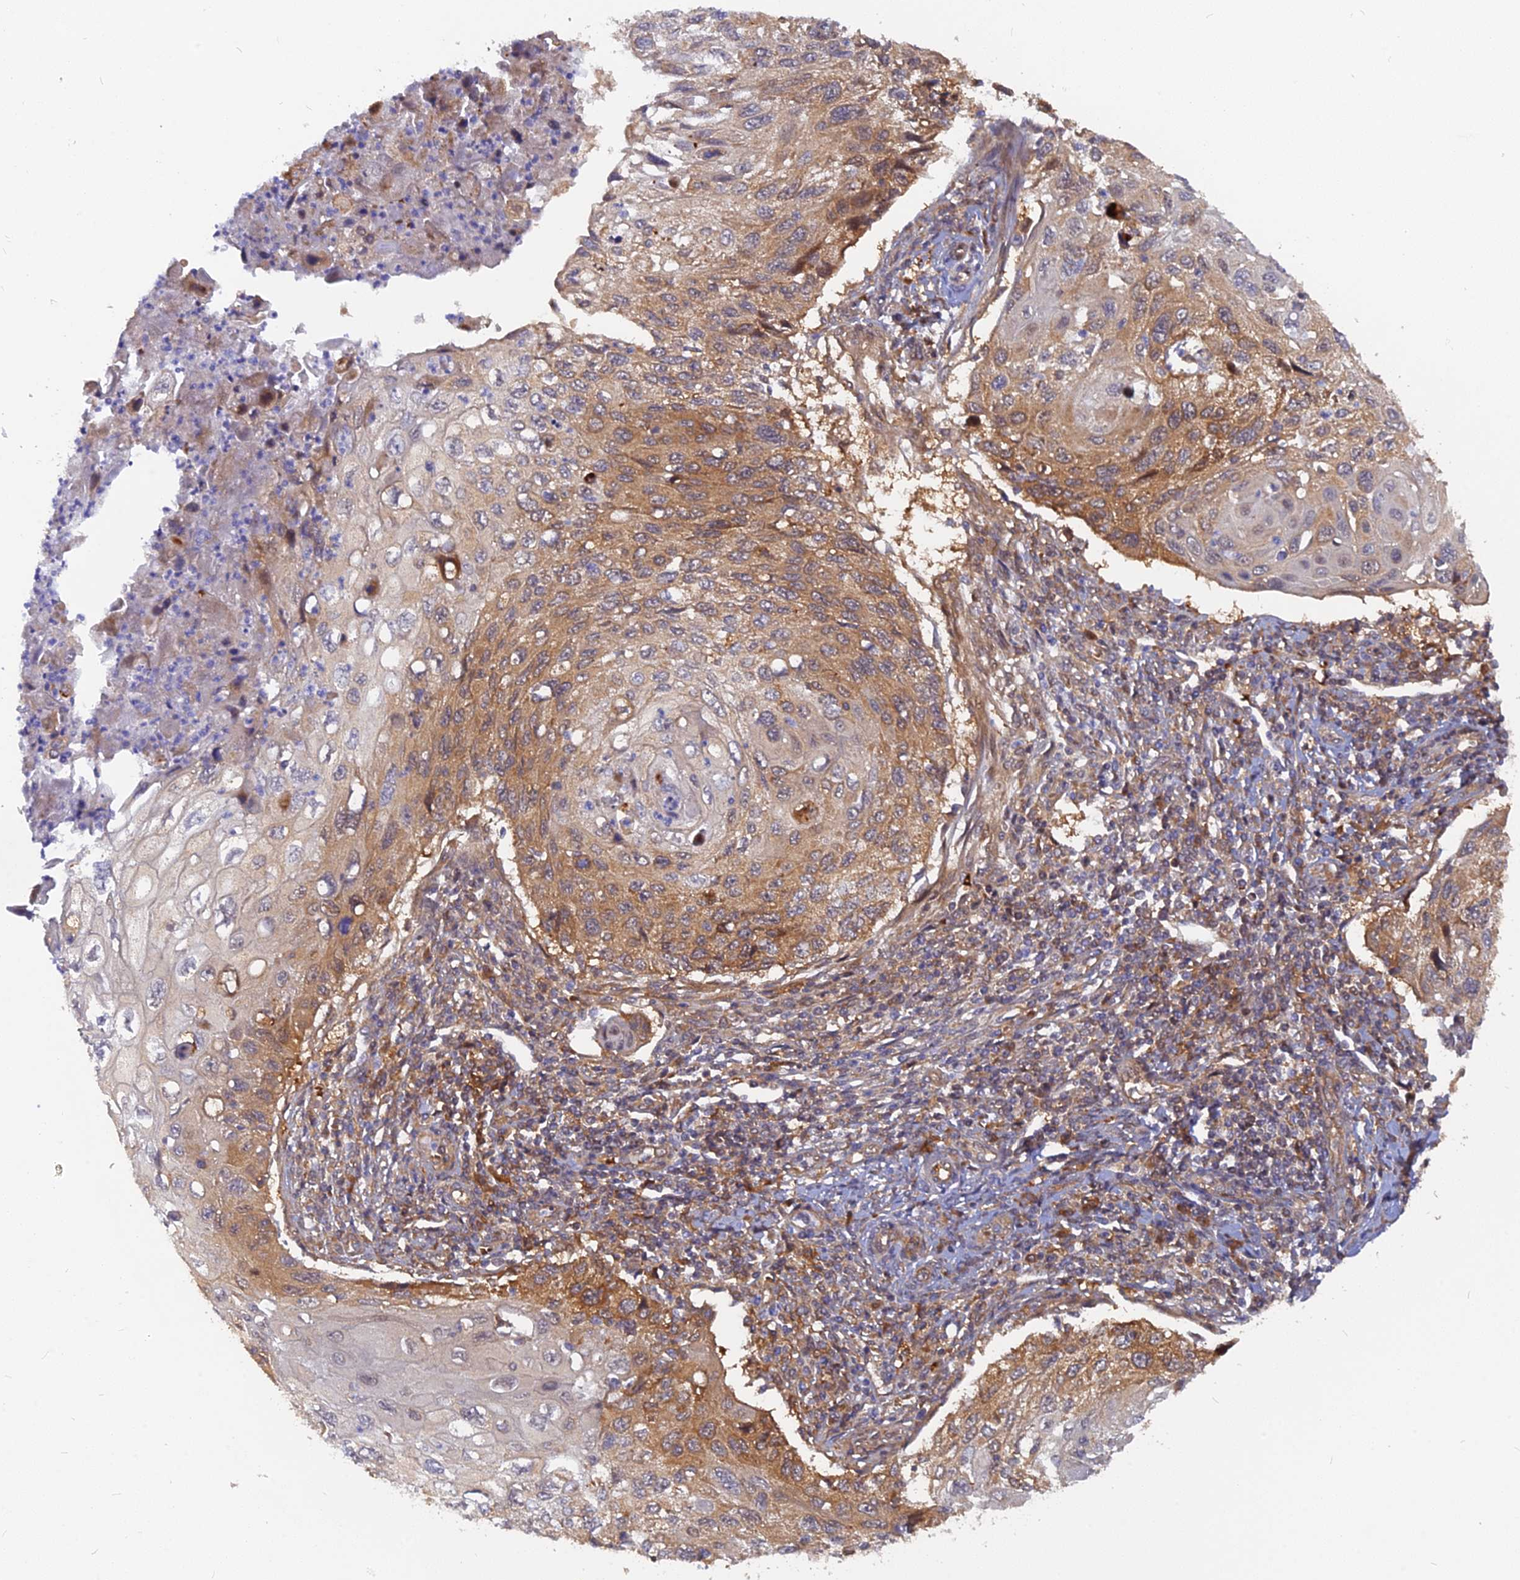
{"staining": {"intensity": "moderate", "quantity": "25%-75%", "location": "cytoplasmic/membranous"}, "tissue": "cervical cancer", "cell_type": "Tumor cells", "image_type": "cancer", "snomed": [{"axis": "morphology", "description": "Squamous cell carcinoma, NOS"}, {"axis": "topography", "description": "Cervix"}], "caption": "Cervical squamous cell carcinoma tissue shows moderate cytoplasmic/membranous staining in approximately 25%-75% of tumor cells (DAB (3,3'-diaminobenzidine) IHC, brown staining for protein, blue staining for nuclei).", "gene": "ARL2BP", "patient": {"sex": "female", "age": 70}}